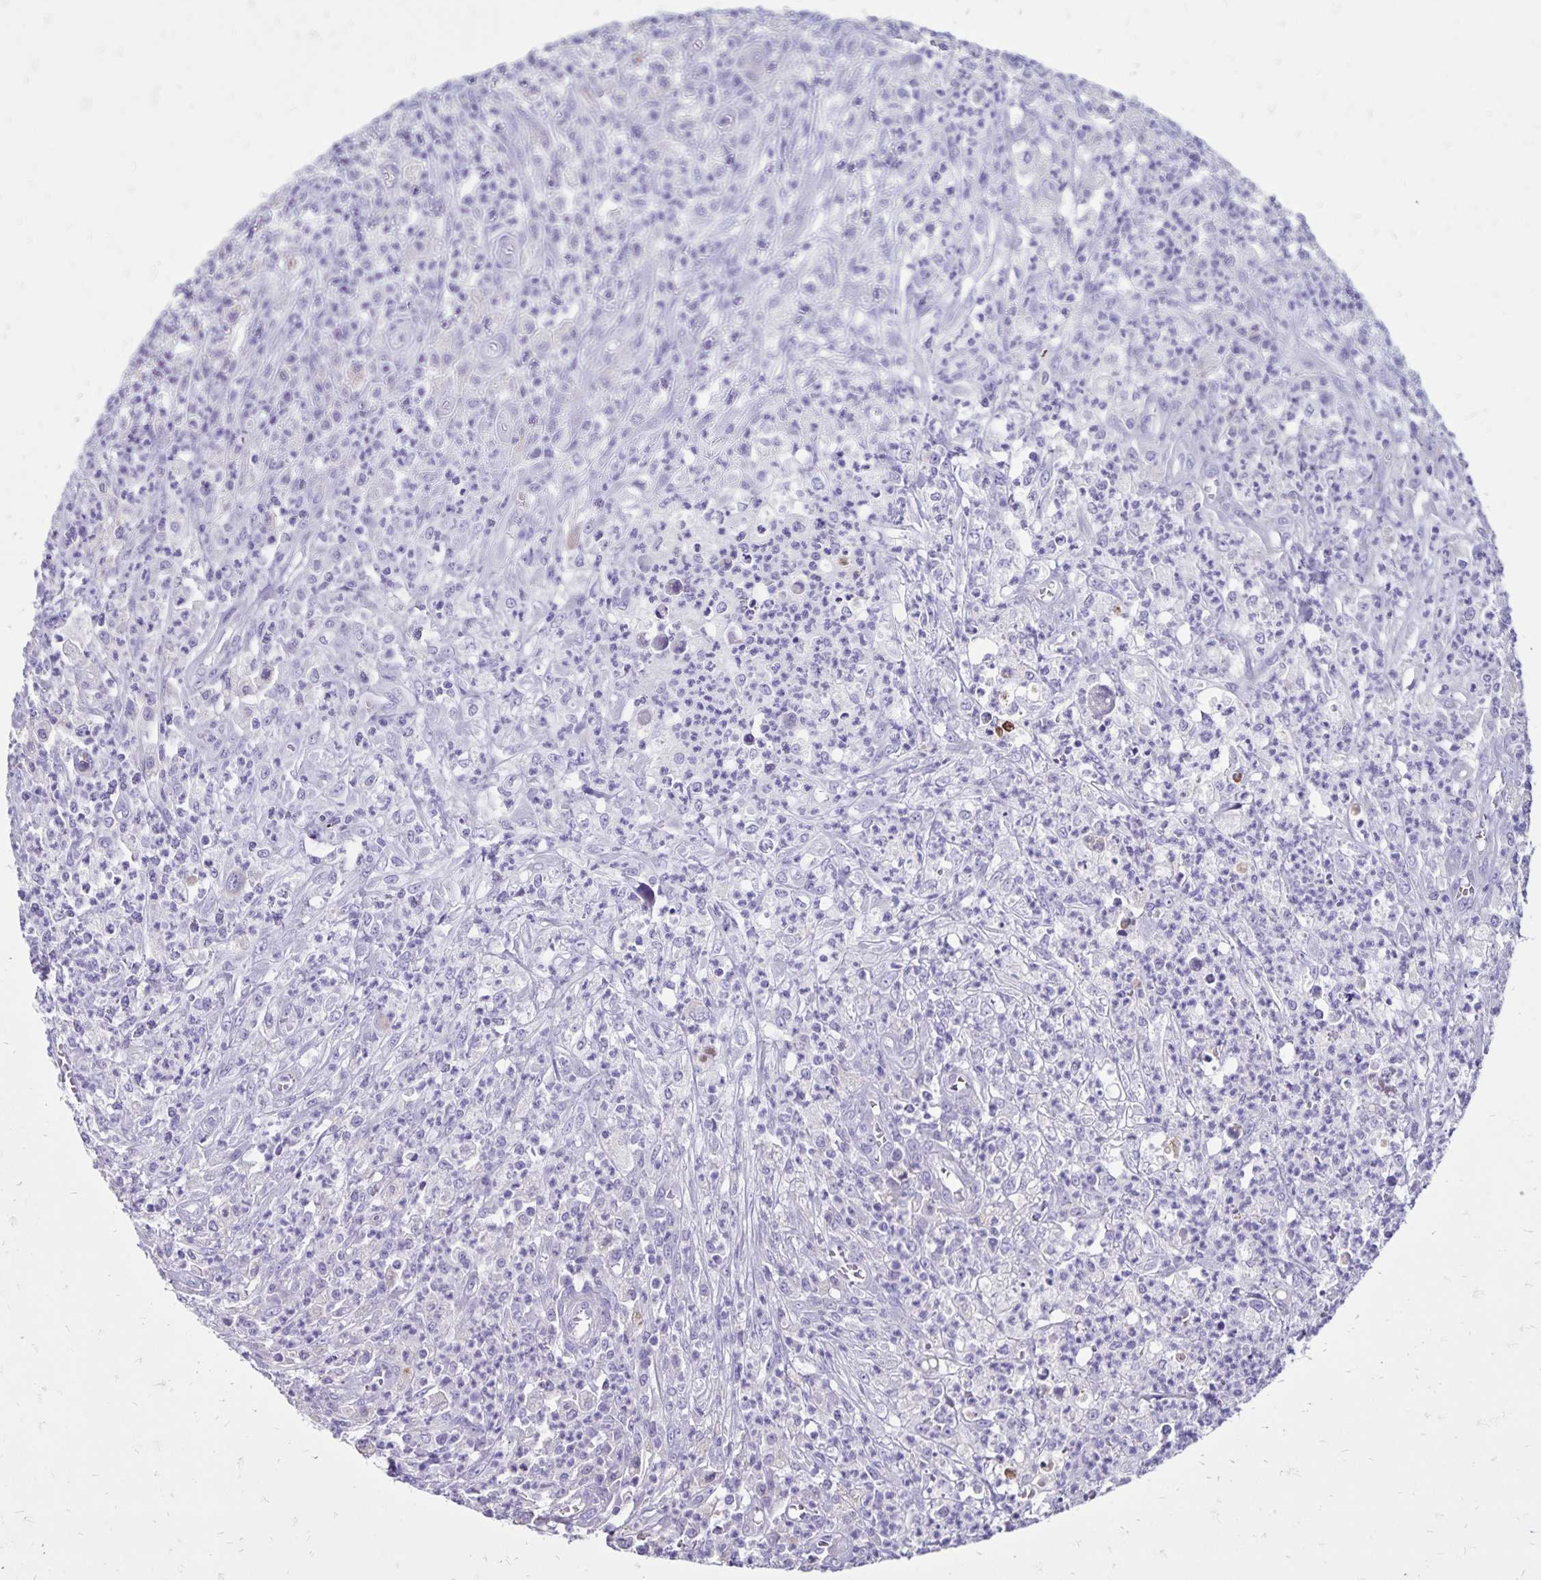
{"staining": {"intensity": "negative", "quantity": "none", "location": "none"}, "tissue": "colorectal cancer", "cell_type": "Tumor cells", "image_type": "cancer", "snomed": [{"axis": "morphology", "description": "Normal tissue, NOS"}, {"axis": "morphology", "description": "Adenocarcinoma, NOS"}, {"axis": "topography", "description": "Colon"}], "caption": "An immunohistochemistry (IHC) photomicrograph of colorectal cancer is shown. There is no staining in tumor cells of colorectal cancer.", "gene": "EVPL", "patient": {"sex": "male", "age": 65}}